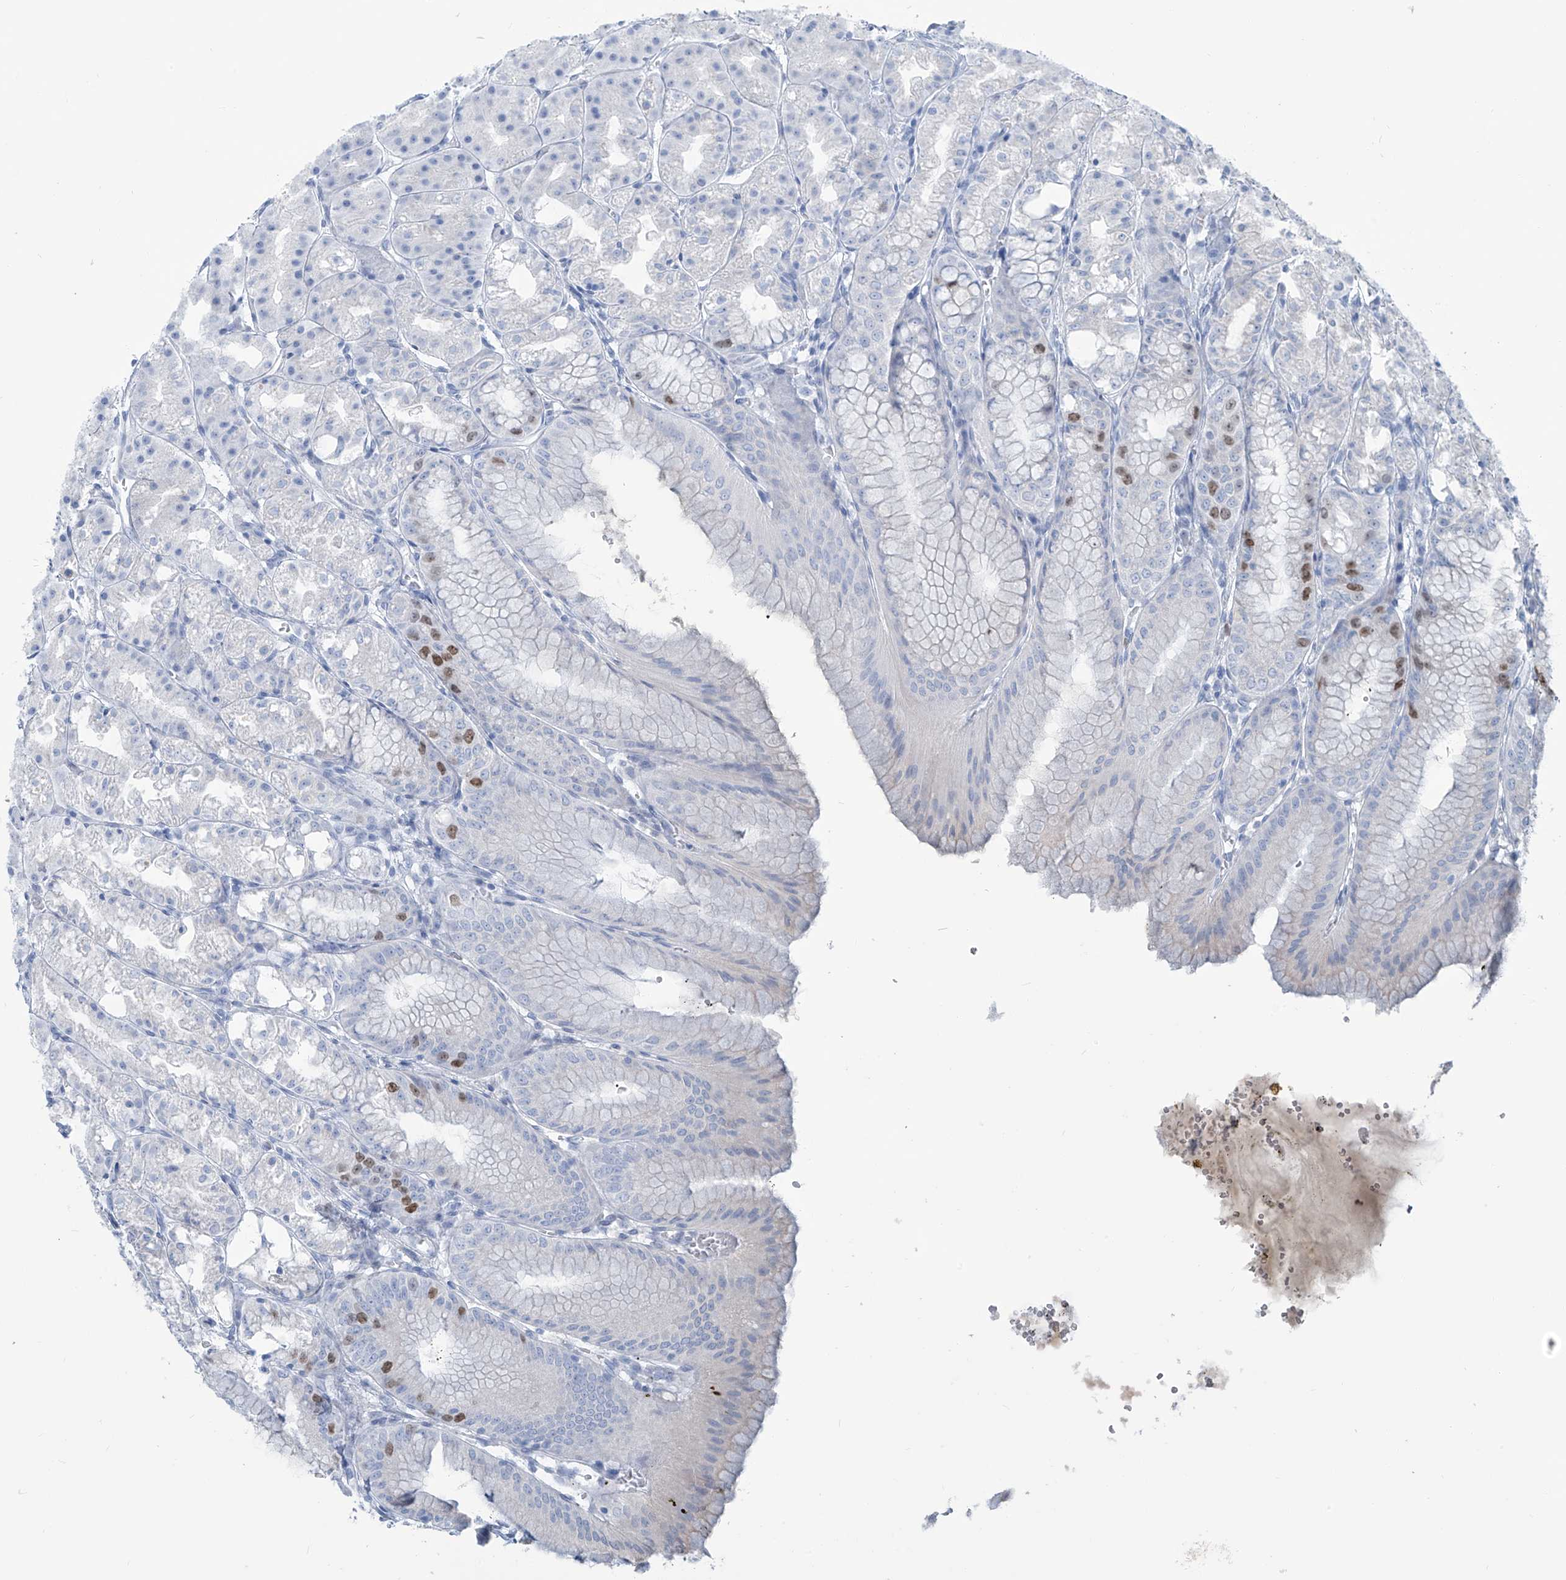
{"staining": {"intensity": "moderate", "quantity": "<25%", "location": "nuclear"}, "tissue": "stomach", "cell_type": "Glandular cells", "image_type": "normal", "snomed": [{"axis": "morphology", "description": "Normal tissue, NOS"}, {"axis": "topography", "description": "Stomach, lower"}], "caption": "About <25% of glandular cells in benign human stomach display moderate nuclear protein positivity as visualized by brown immunohistochemical staining.", "gene": "SGO2", "patient": {"sex": "male", "age": 71}}